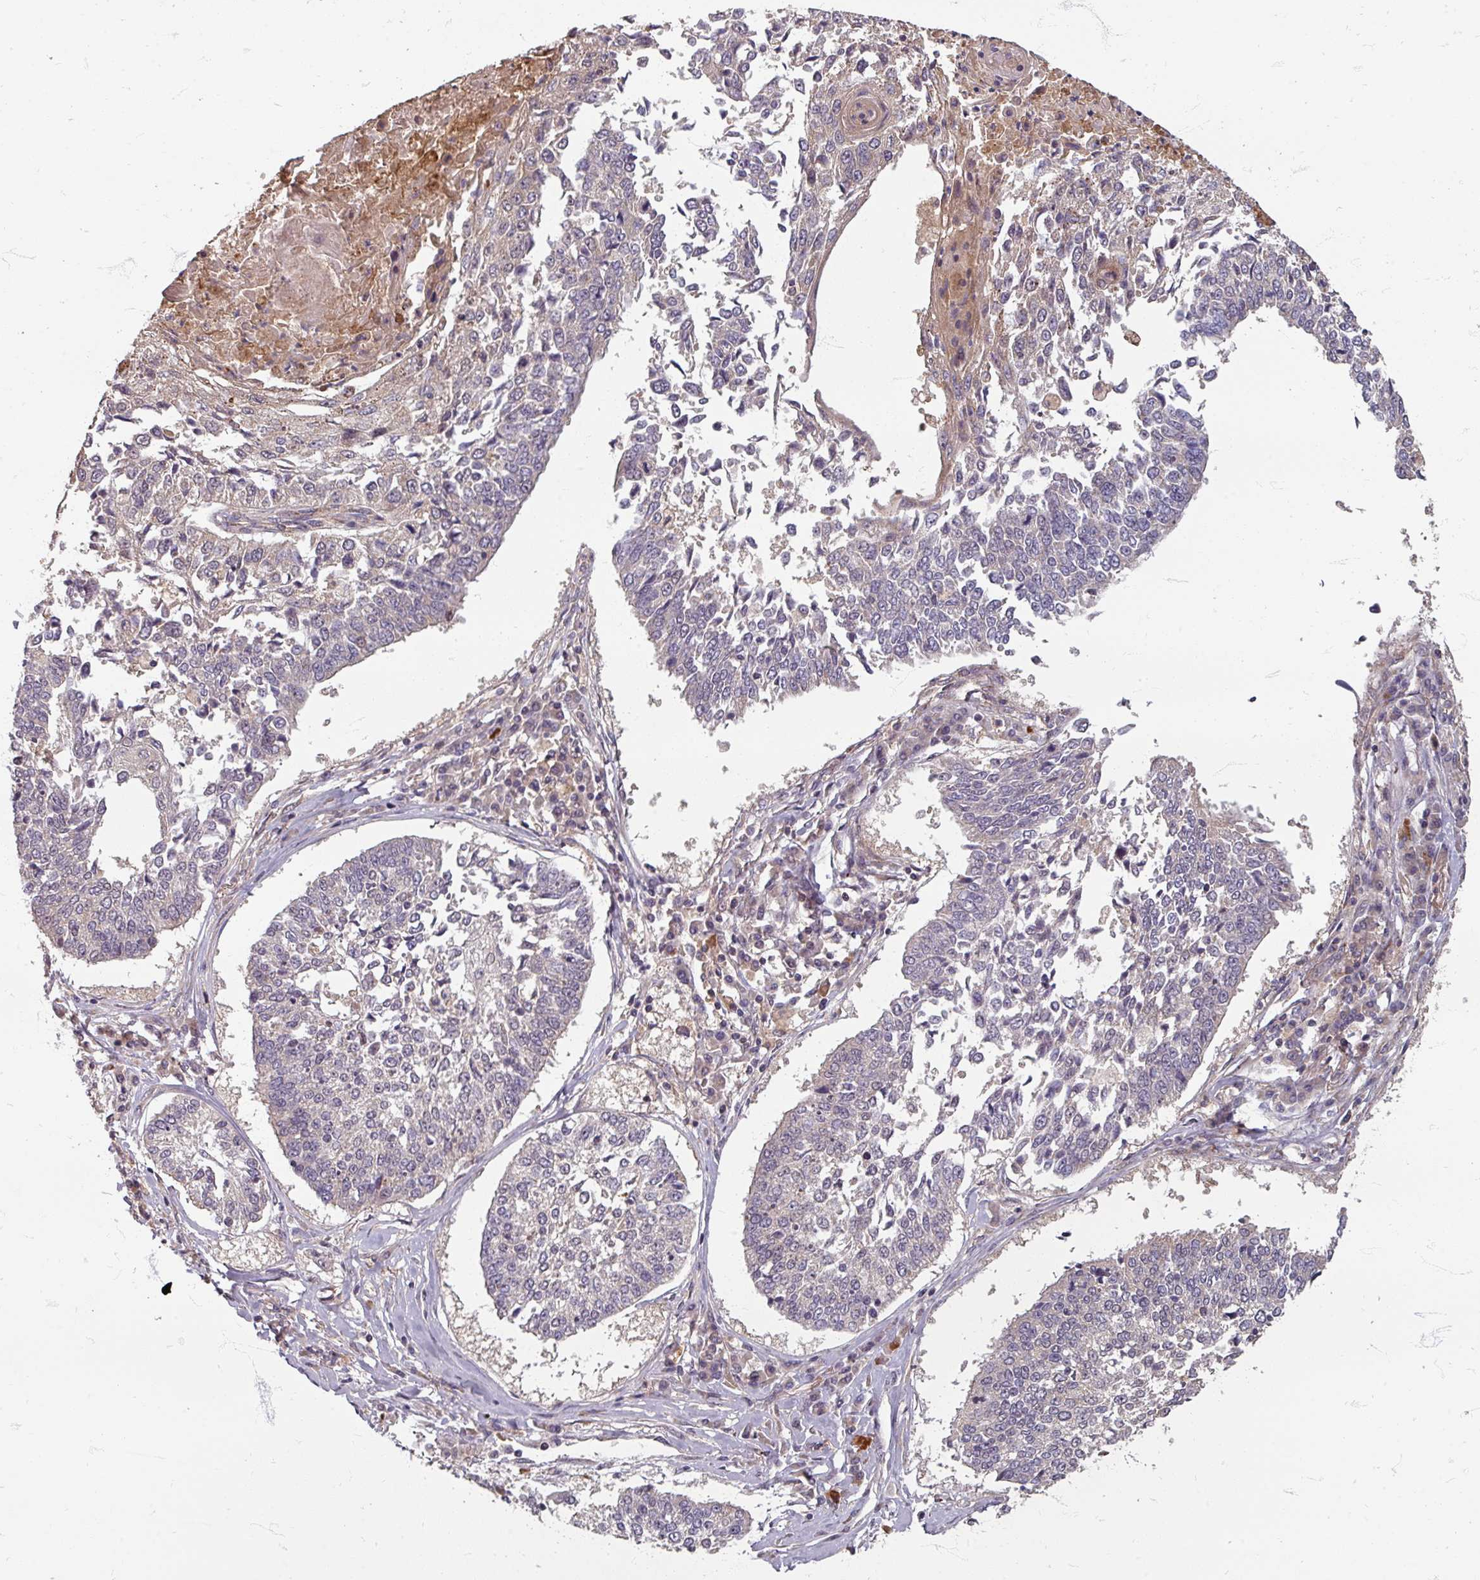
{"staining": {"intensity": "negative", "quantity": "none", "location": "none"}, "tissue": "lung cancer", "cell_type": "Tumor cells", "image_type": "cancer", "snomed": [{"axis": "morphology", "description": "Normal tissue, NOS"}, {"axis": "morphology", "description": "Squamous cell carcinoma, NOS"}, {"axis": "topography", "description": "Cartilage tissue"}, {"axis": "topography", "description": "Bronchus"}, {"axis": "topography", "description": "Lung"}, {"axis": "topography", "description": "Peripheral nerve tissue"}], "caption": "Immunohistochemistry of human lung squamous cell carcinoma demonstrates no positivity in tumor cells. (DAB (3,3'-diaminobenzidine) IHC, high magnification).", "gene": "STAM", "patient": {"sex": "female", "age": 49}}